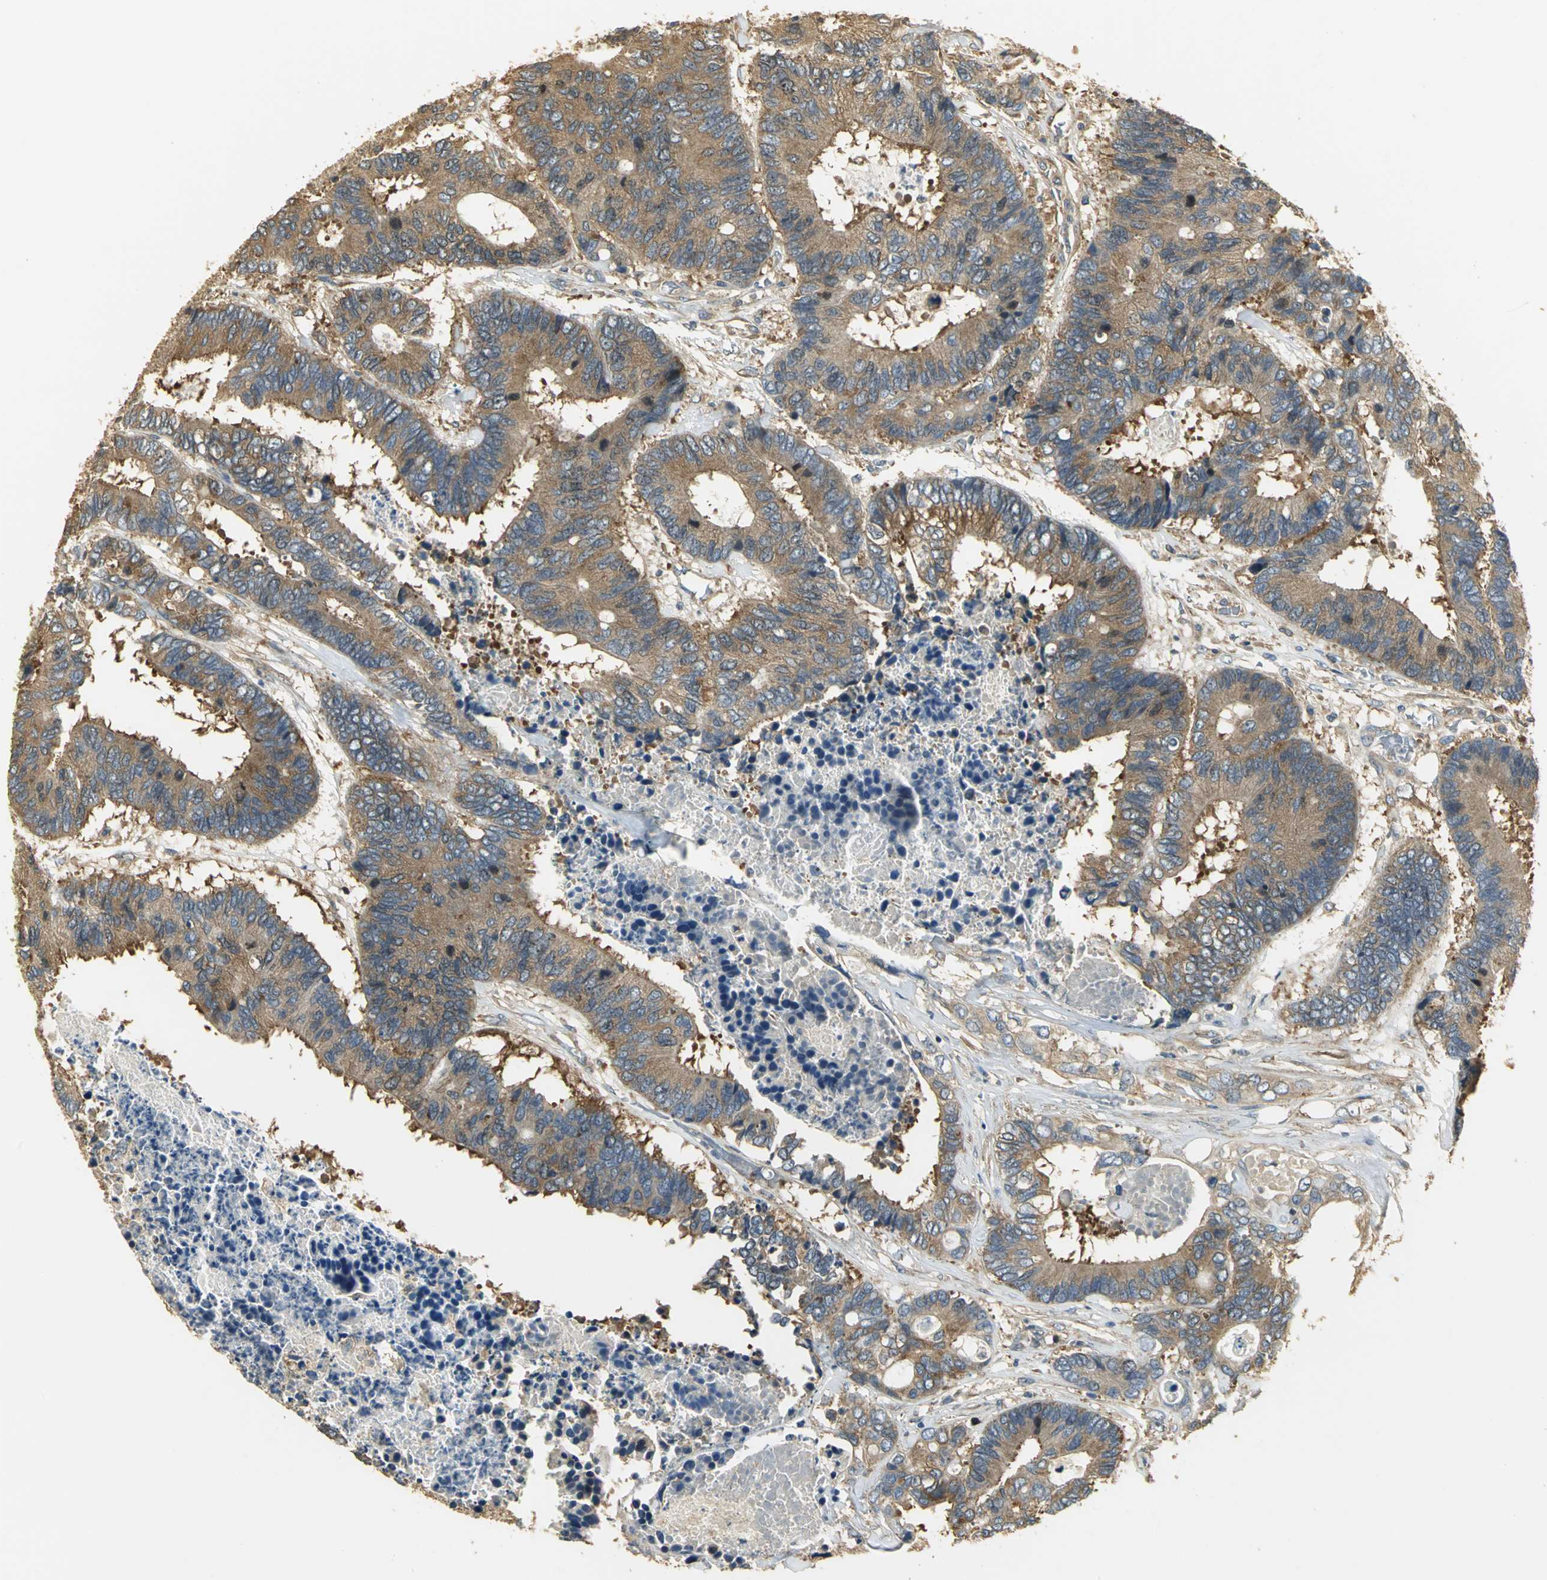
{"staining": {"intensity": "moderate", "quantity": ">75%", "location": "cytoplasmic/membranous"}, "tissue": "colorectal cancer", "cell_type": "Tumor cells", "image_type": "cancer", "snomed": [{"axis": "morphology", "description": "Adenocarcinoma, NOS"}, {"axis": "topography", "description": "Rectum"}], "caption": "Immunohistochemistry photomicrograph of colorectal adenocarcinoma stained for a protein (brown), which shows medium levels of moderate cytoplasmic/membranous positivity in about >75% of tumor cells.", "gene": "RARS1", "patient": {"sex": "male", "age": 55}}